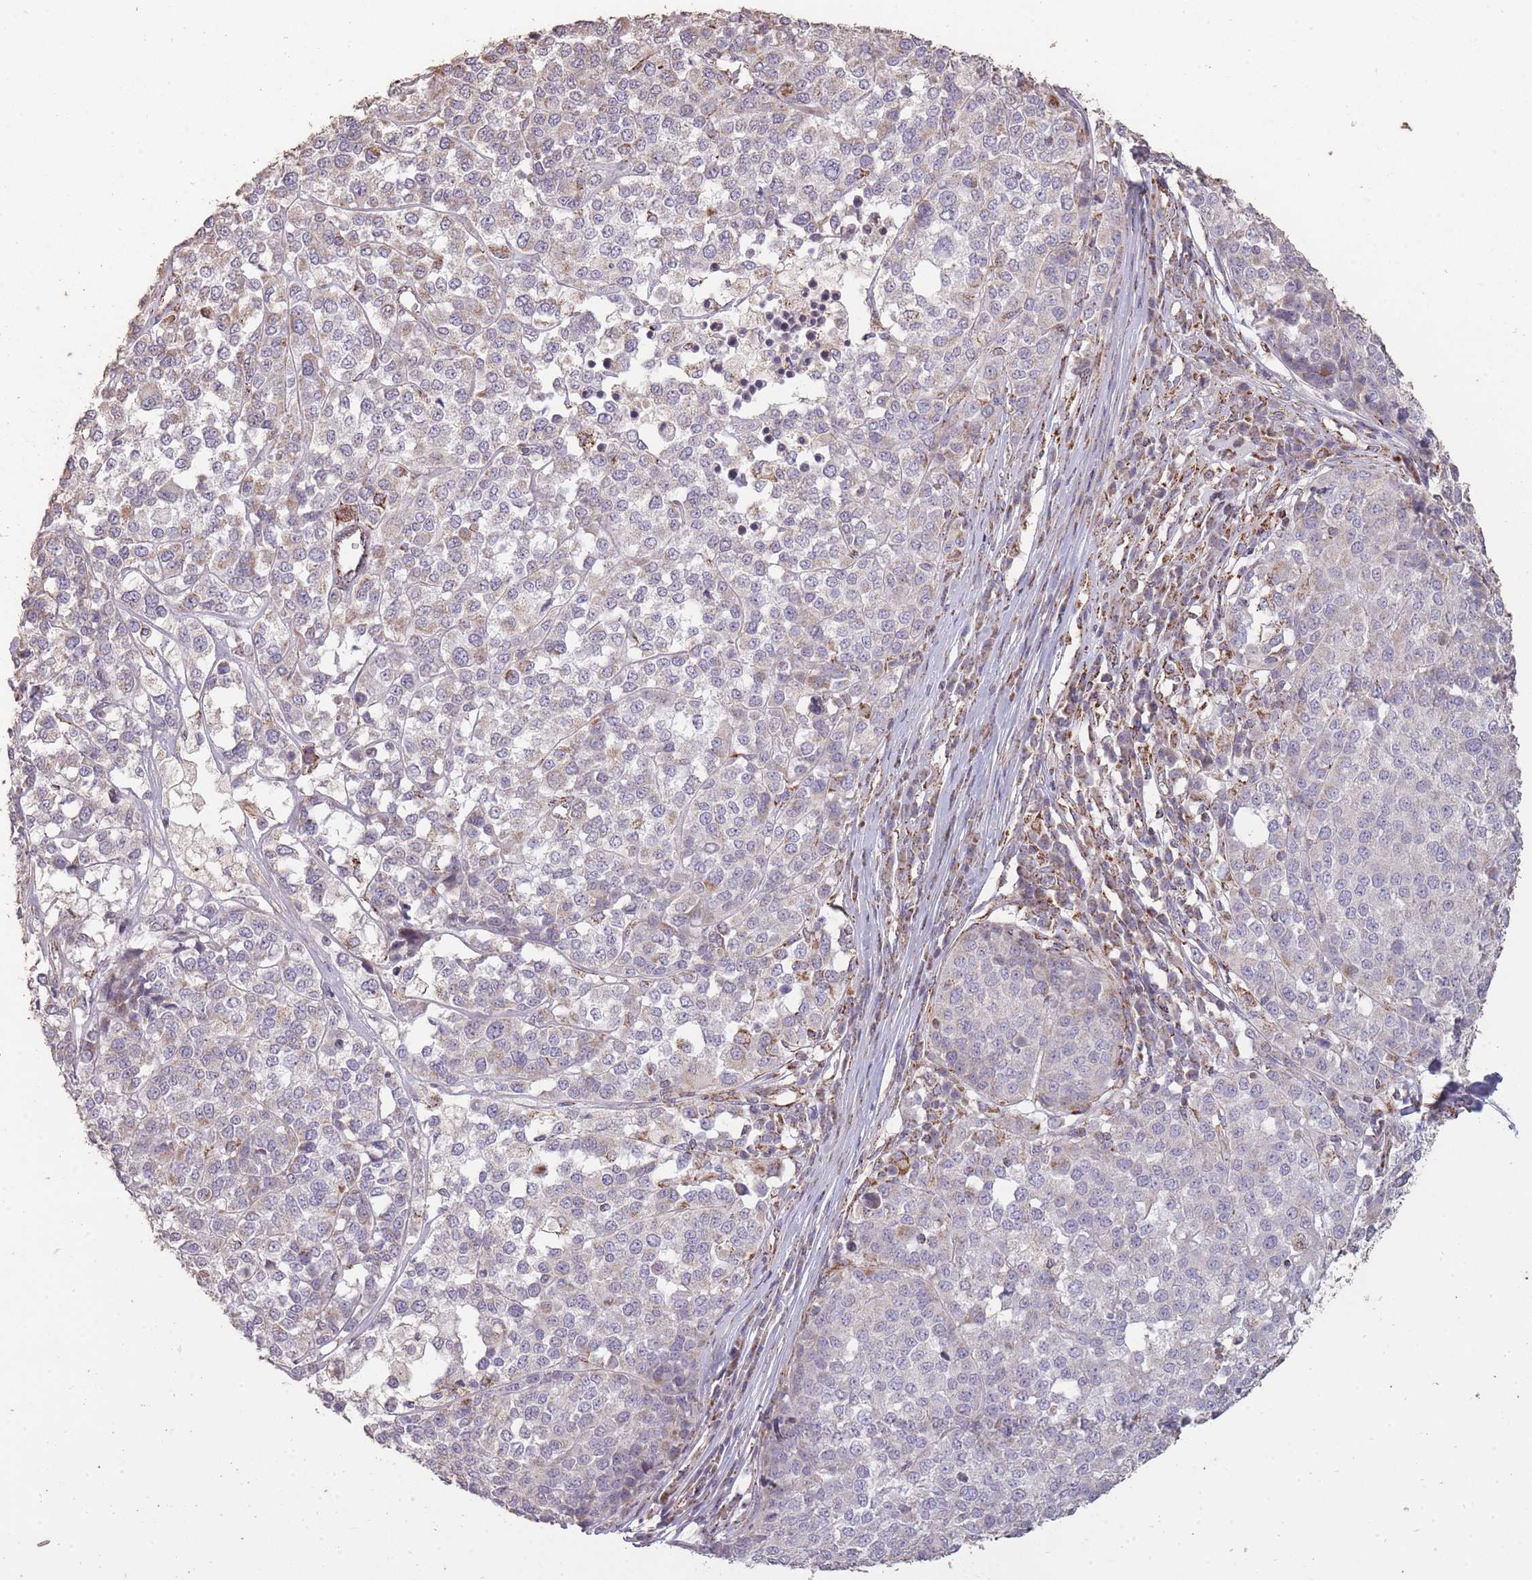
{"staining": {"intensity": "negative", "quantity": "none", "location": "none"}, "tissue": "melanoma", "cell_type": "Tumor cells", "image_type": "cancer", "snomed": [{"axis": "morphology", "description": "Malignant melanoma, Metastatic site"}, {"axis": "topography", "description": "Lymph node"}], "caption": "This is an IHC micrograph of melanoma. There is no positivity in tumor cells.", "gene": "CNOT8", "patient": {"sex": "male", "age": 44}}